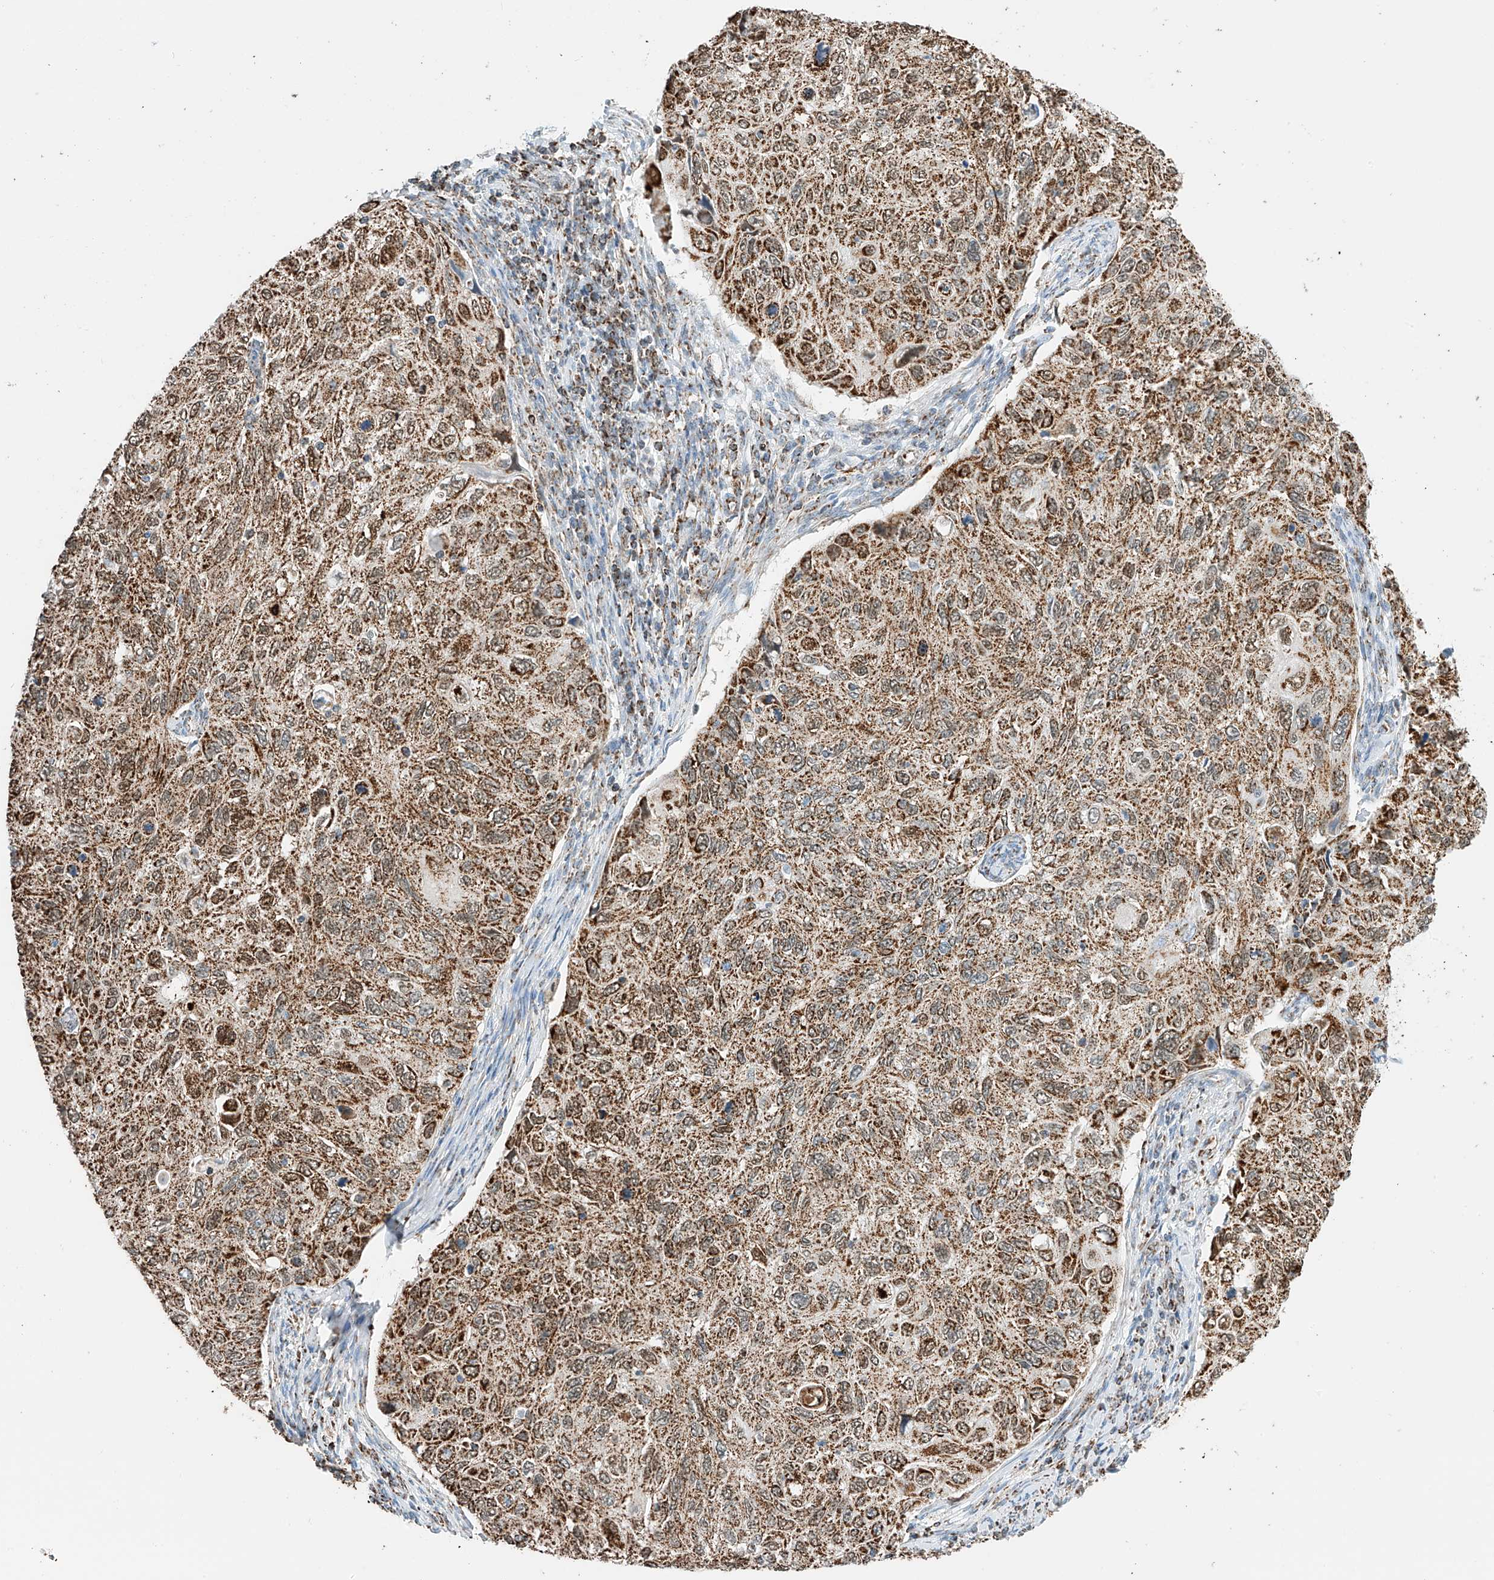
{"staining": {"intensity": "moderate", "quantity": ">75%", "location": "cytoplasmic/membranous"}, "tissue": "cervical cancer", "cell_type": "Tumor cells", "image_type": "cancer", "snomed": [{"axis": "morphology", "description": "Squamous cell carcinoma, NOS"}, {"axis": "topography", "description": "Cervix"}], "caption": "There is medium levels of moderate cytoplasmic/membranous staining in tumor cells of squamous cell carcinoma (cervical), as demonstrated by immunohistochemical staining (brown color).", "gene": "PPA2", "patient": {"sex": "female", "age": 70}}